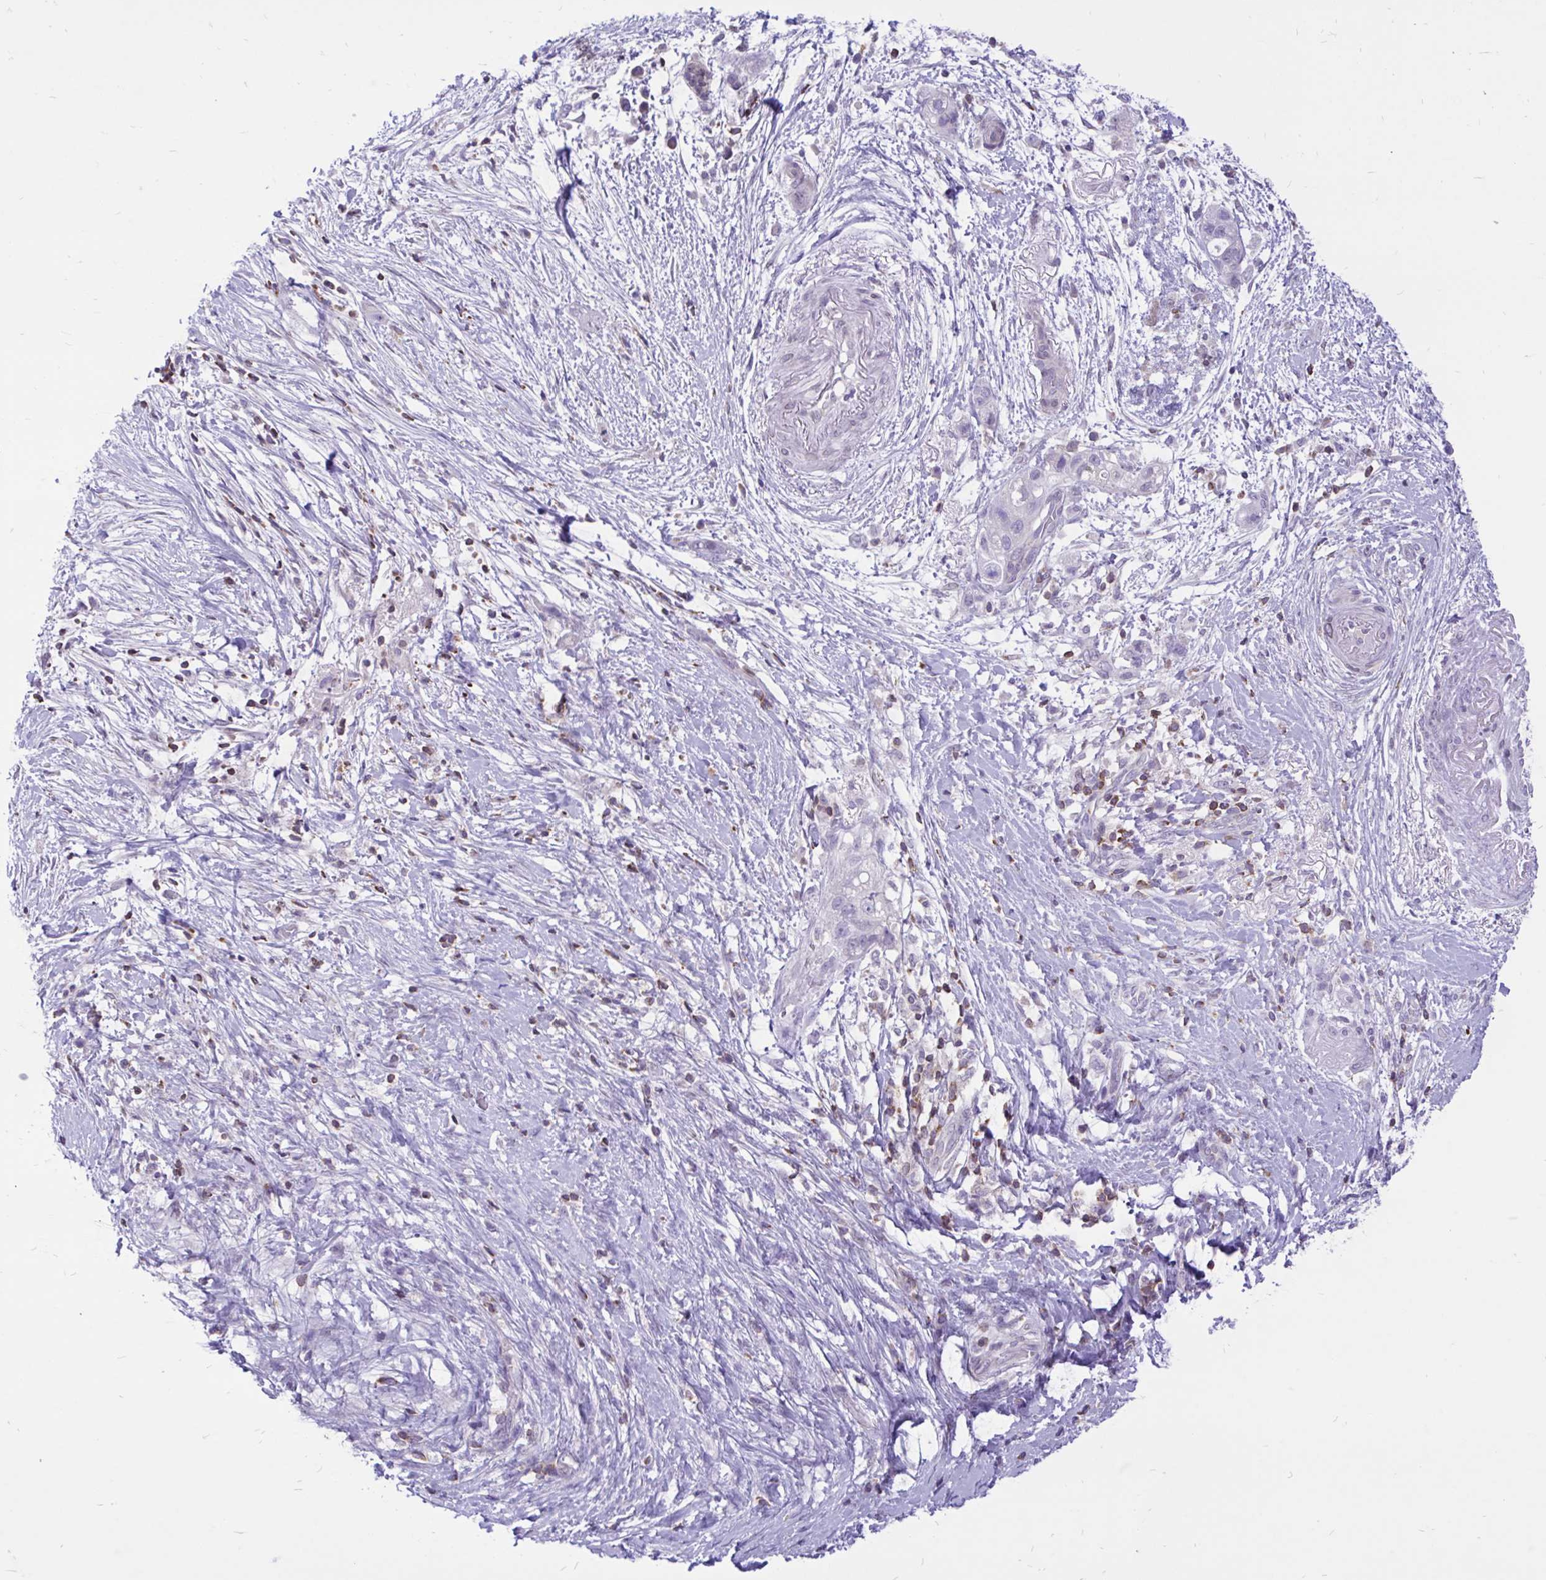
{"staining": {"intensity": "negative", "quantity": "none", "location": "none"}, "tissue": "pancreatic cancer", "cell_type": "Tumor cells", "image_type": "cancer", "snomed": [{"axis": "morphology", "description": "Adenocarcinoma, NOS"}, {"axis": "topography", "description": "Pancreas"}], "caption": "DAB (3,3'-diaminobenzidine) immunohistochemical staining of pancreatic cancer exhibits no significant expression in tumor cells.", "gene": "CXCL8", "patient": {"sex": "female", "age": 72}}